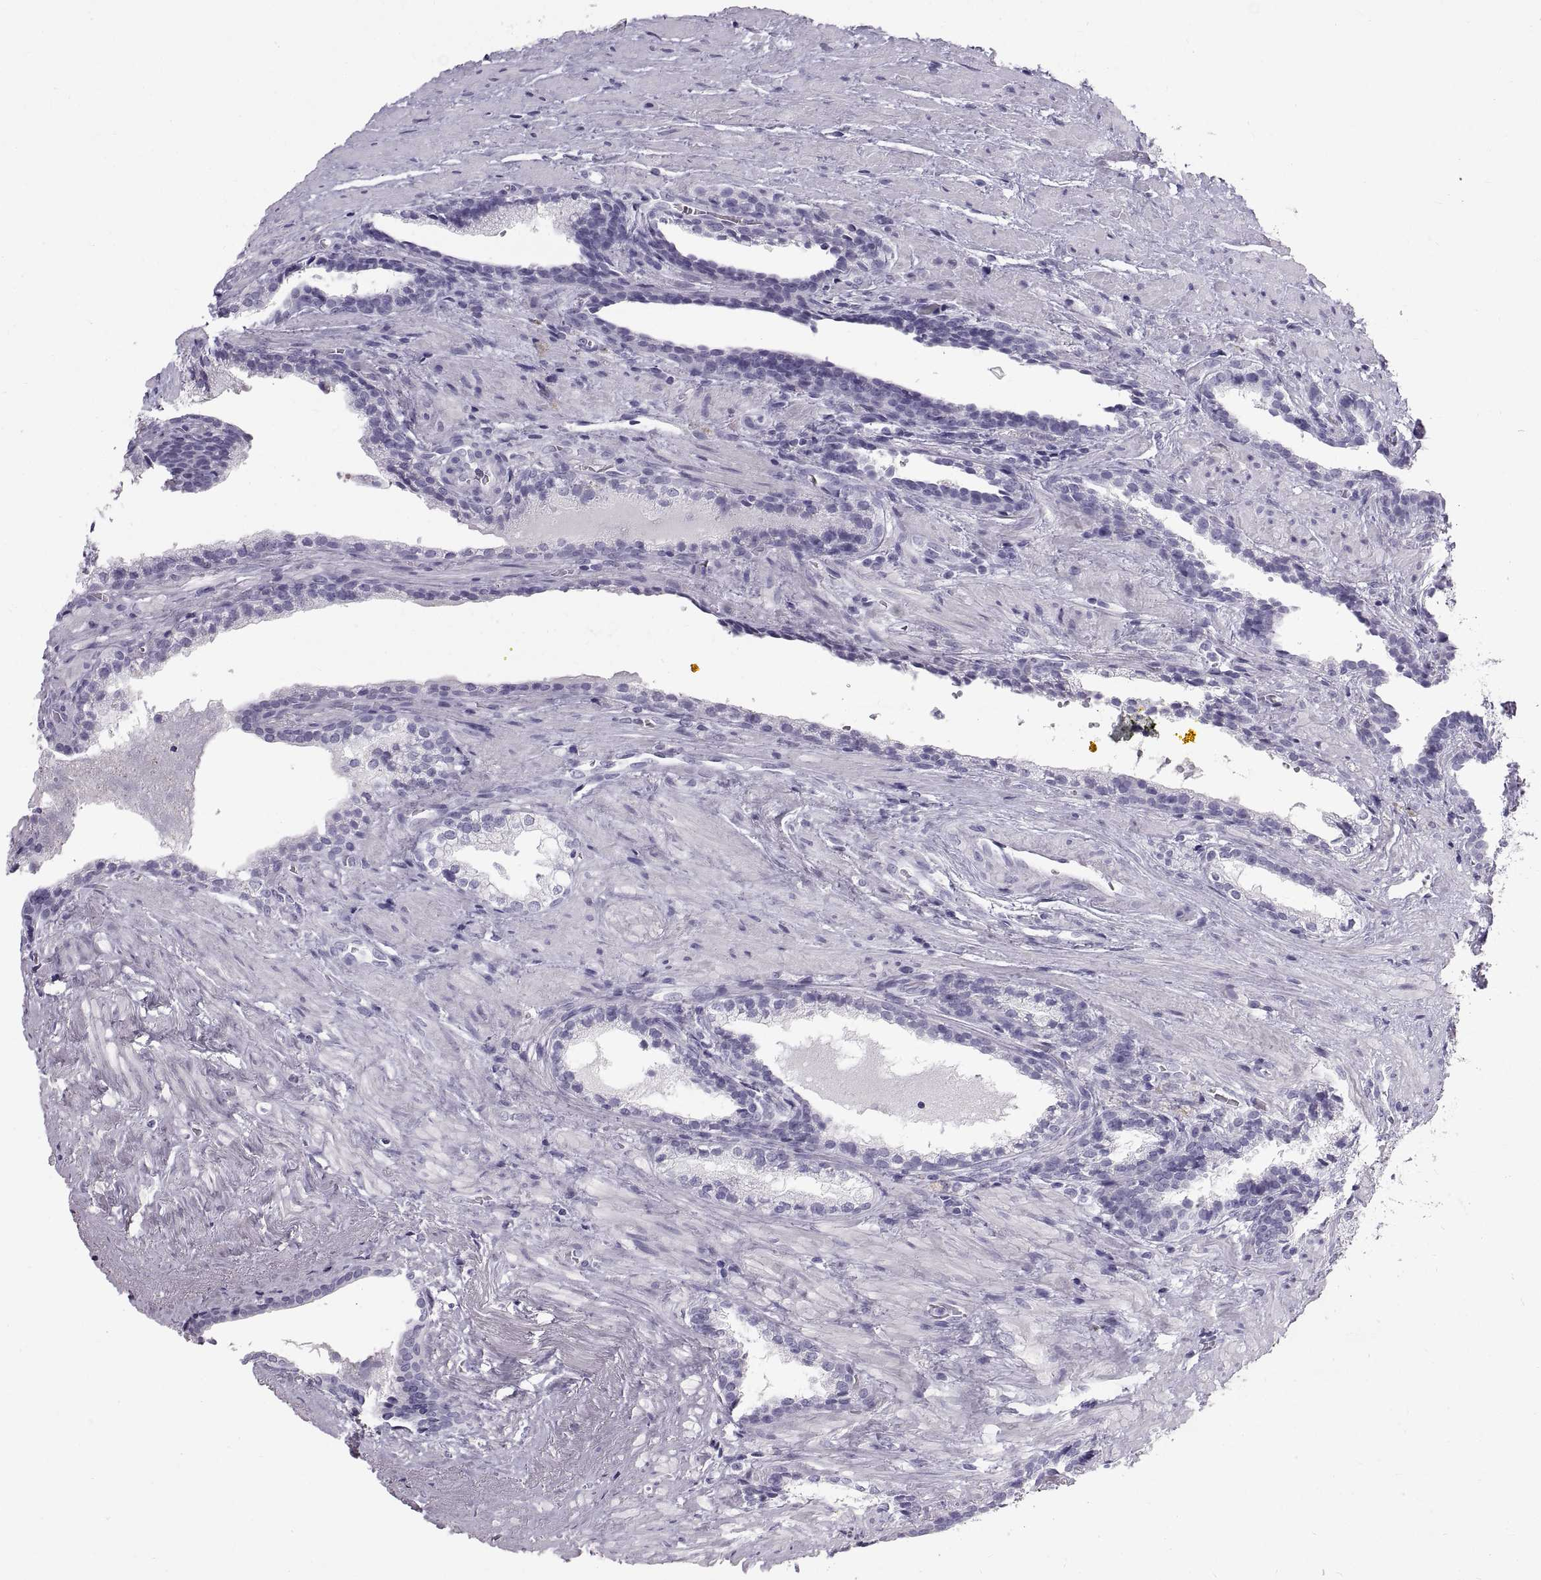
{"staining": {"intensity": "negative", "quantity": "none", "location": "none"}, "tissue": "prostate cancer", "cell_type": "Tumor cells", "image_type": "cancer", "snomed": [{"axis": "morphology", "description": "Adenocarcinoma, NOS"}, {"axis": "topography", "description": "Prostate and seminal vesicle, NOS"}], "caption": "Immunohistochemistry (IHC) histopathology image of neoplastic tissue: prostate cancer stained with DAB (3,3'-diaminobenzidine) demonstrates no significant protein positivity in tumor cells.", "gene": "WFDC8", "patient": {"sex": "male", "age": 63}}